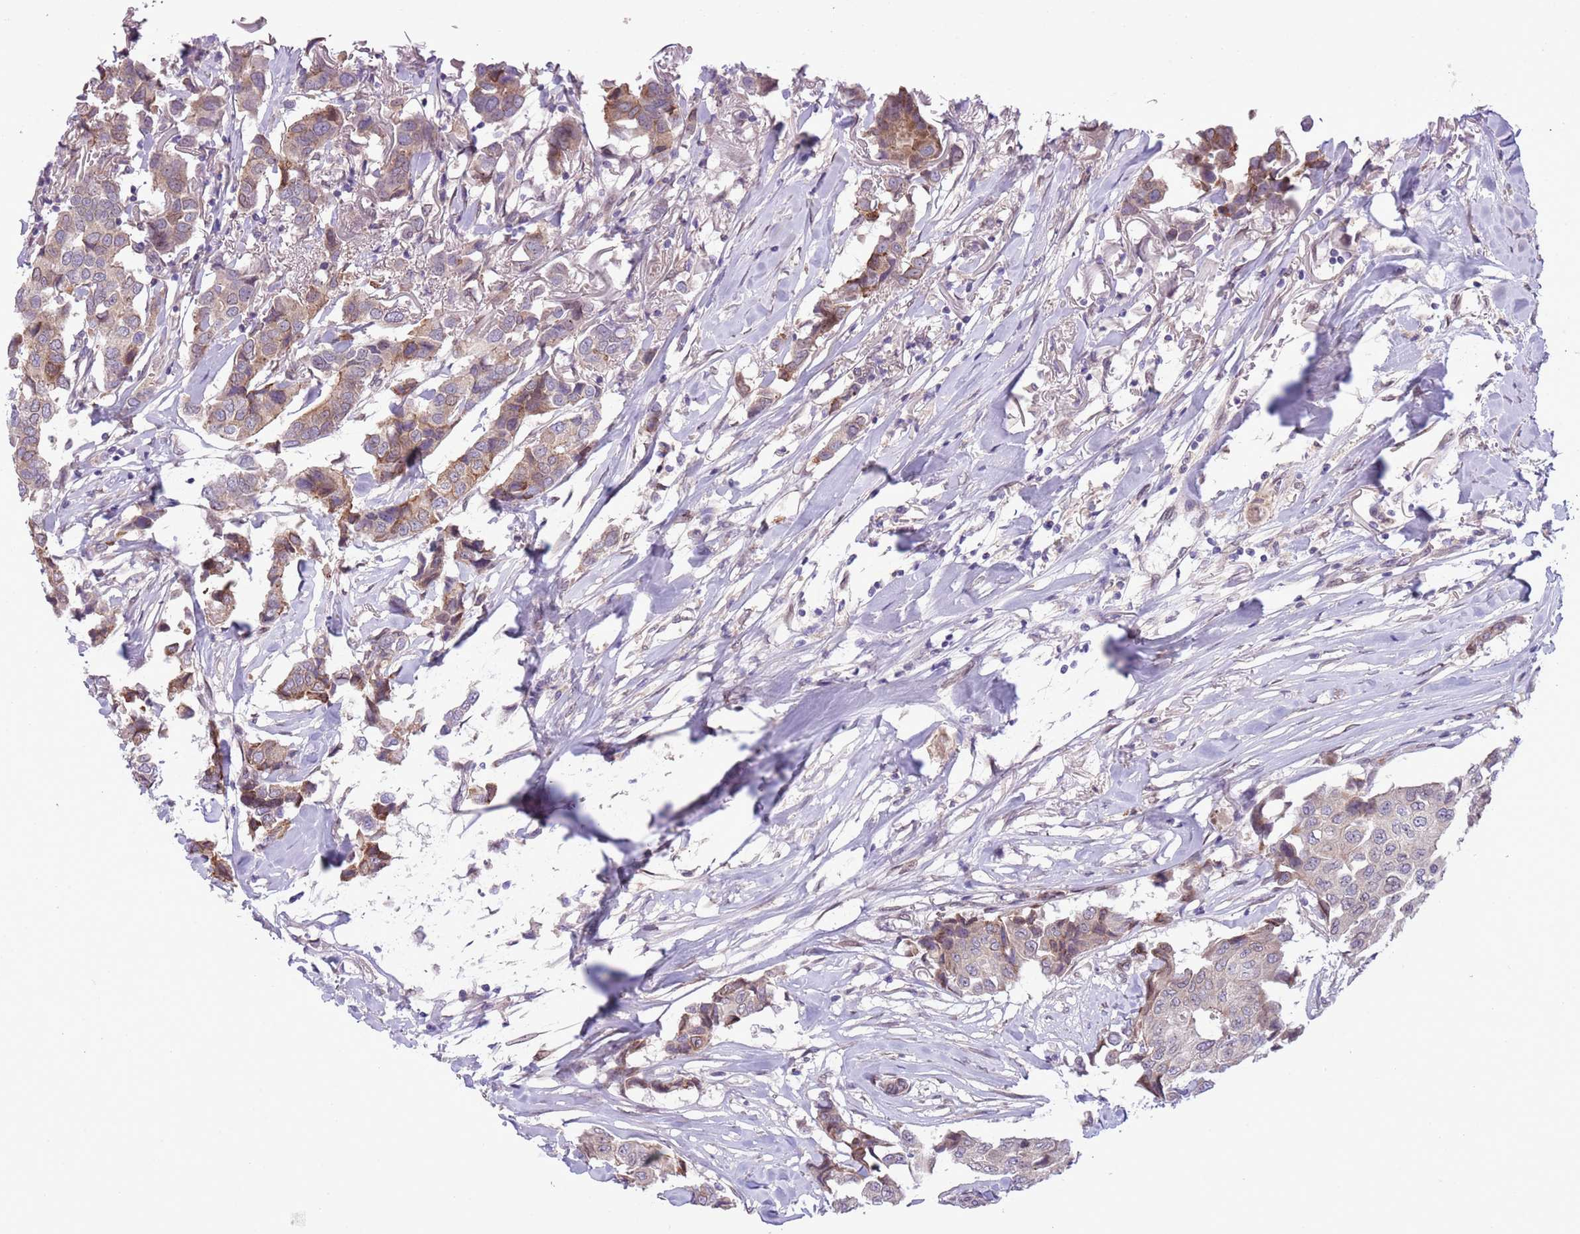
{"staining": {"intensity": "moderate", "quantity": "<25%", "location": "cytoplasmic/membranous"}, "tissue": "breast cancer", "cell_type": "Tumor cells", "image_type": "cancer", "snomed": [{"axis": "morphology", "description": "Duct carcinoma"}, {"axis": "topography", "description": "Breast"}], "caption": "Breast cancer (infiltrating ductal carcinoma) tissue demonstrates moderate cytoplasmic/membranous staining in approximately <25% of tumor cells", "gene": "CCND2", "patient": {"sex": "female", "age": 80}}